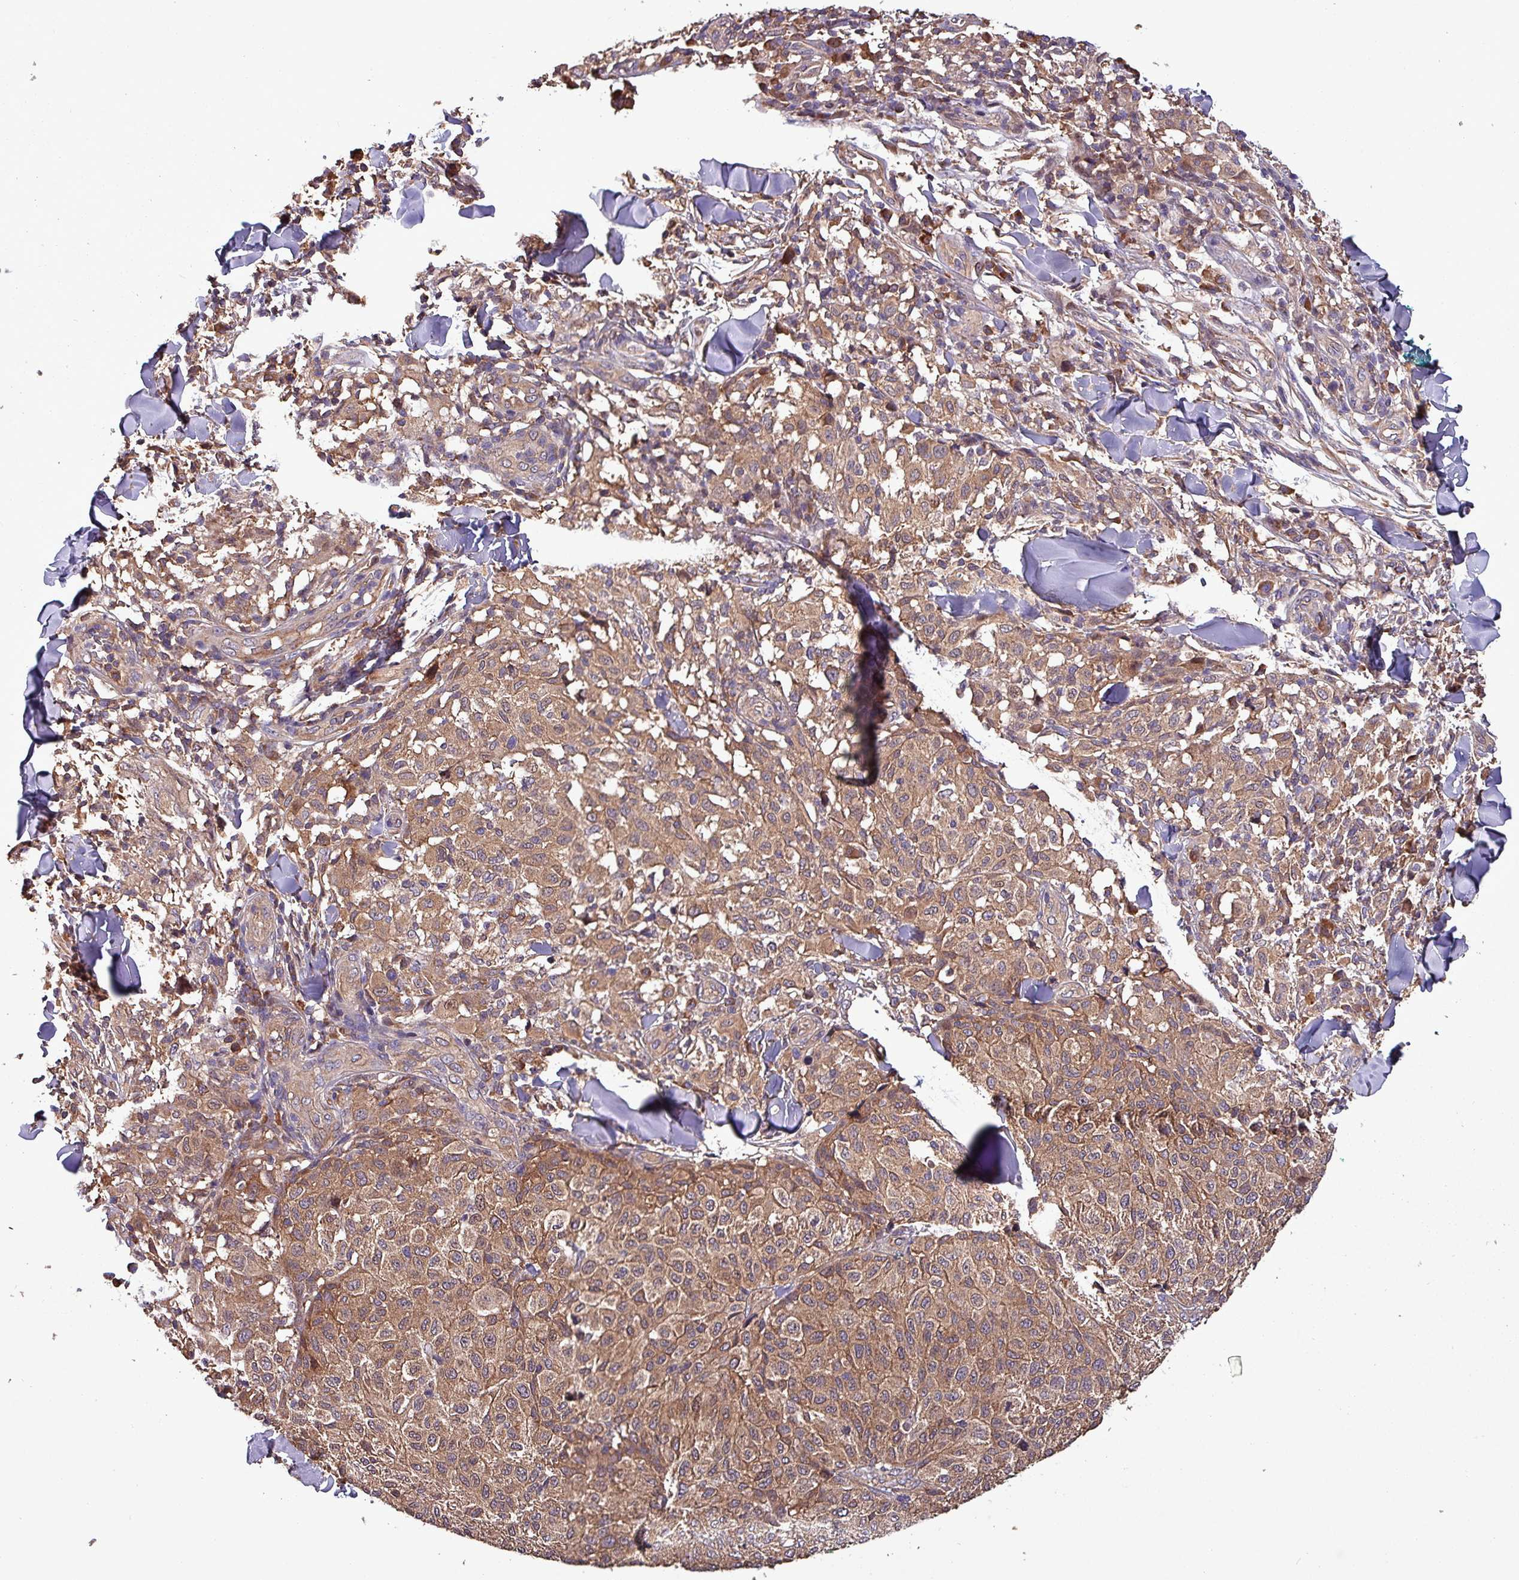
{"staining": {"intensity": "moderate", "quantity": ">75%", "location": "cytoplasmic/membranous"}, "tissue": "melanoma", "cell_type": "Tumor cells", "image_type": "cancer", "snomed": [{"axis": "morphology", "description": "Malignant melanoma, NOS"}, {"axis": "topography", "description": "Skin"}], "caption": "Immunohistochemical staining of human malignant melanoma shows medium levels of moderate cytoplasmic/membranous expression in about >75% of tumor cells.", "gene": "PAFAH1B2", "patient": {"sex": "male", "age": 66}}